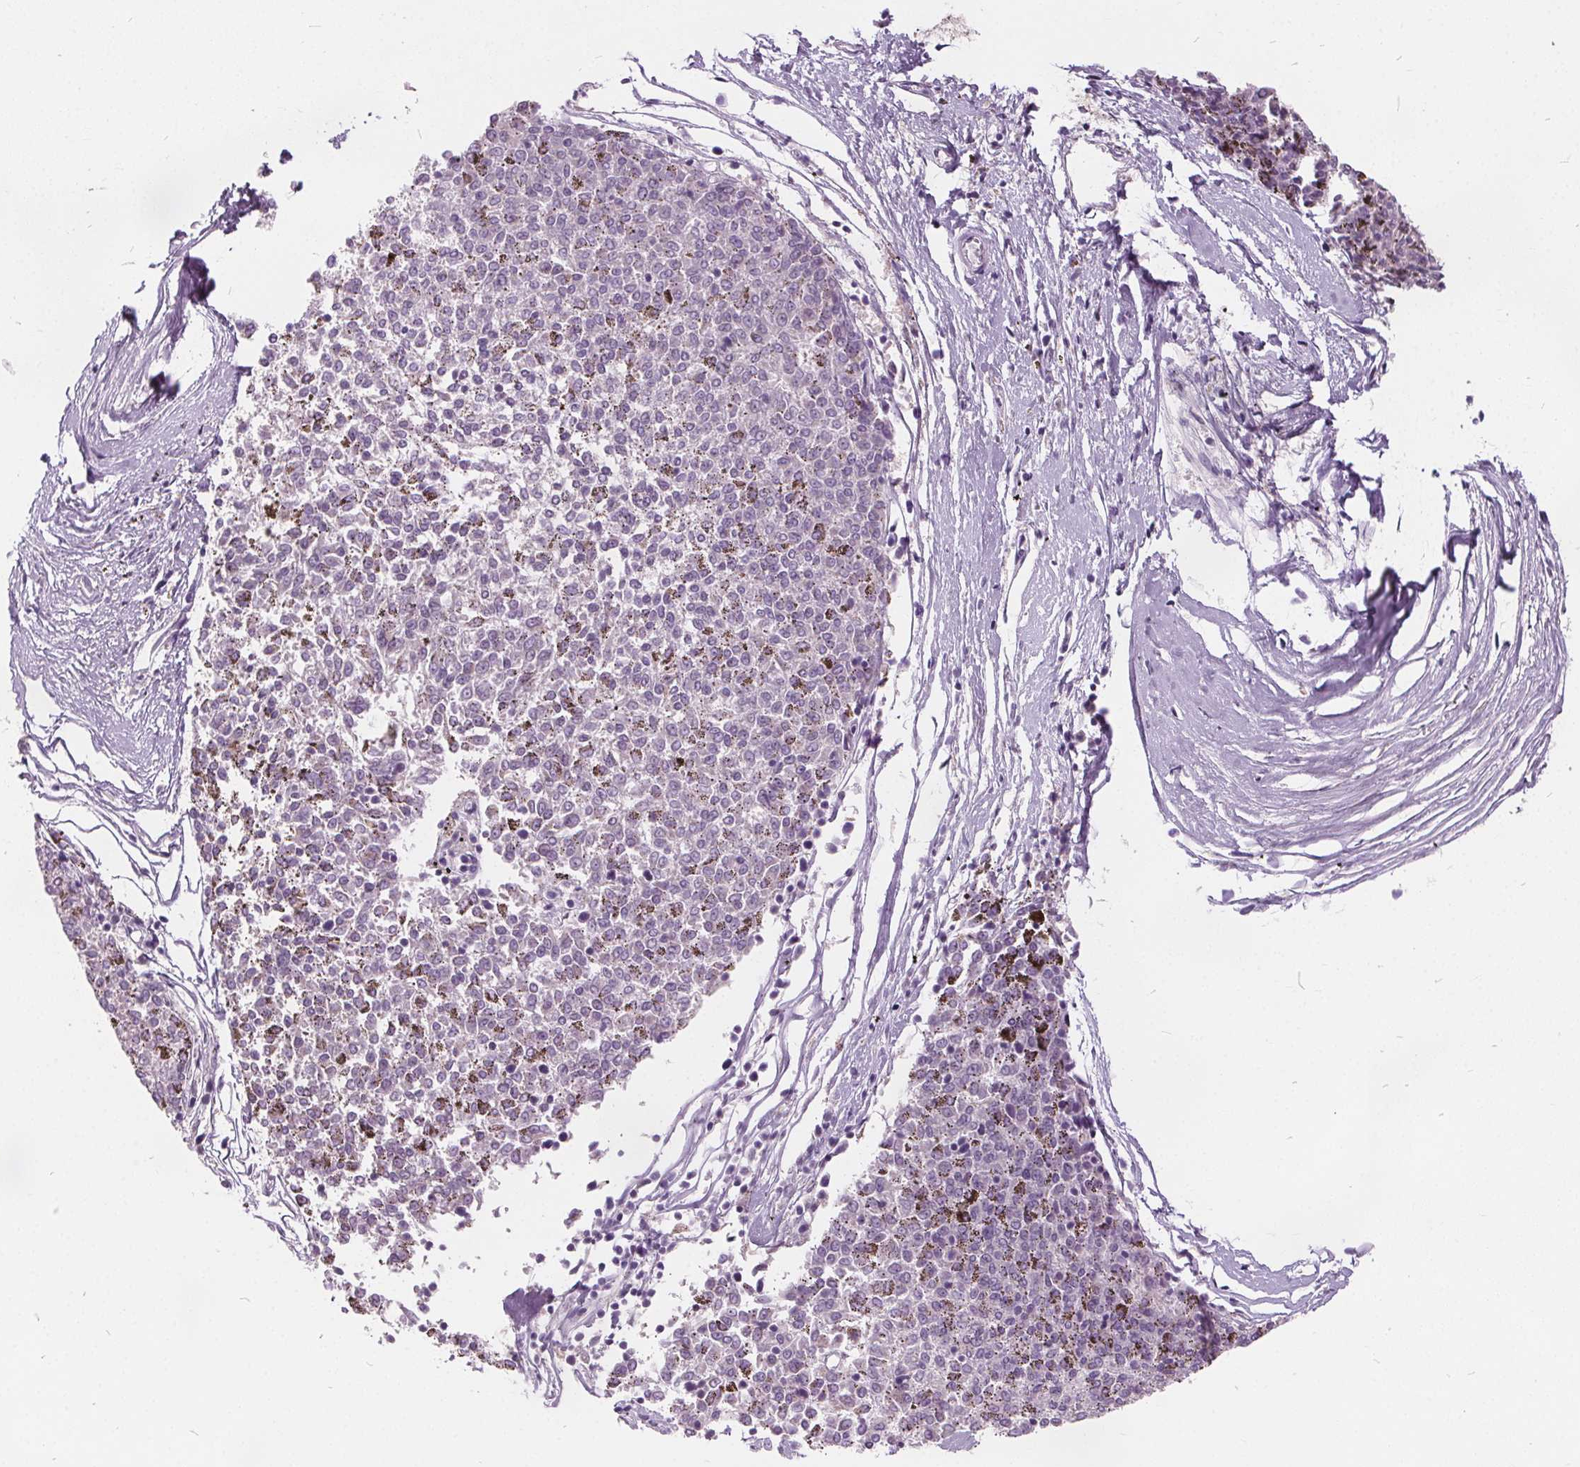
{"staining": {"intensity": "negative", "quantity": "none", "location": "none"}, "tissue": "melanoma", "cell_type": "Tumor cells", "image_type": "cancer", "snomed": [{"axis": "morphology", "description": "Malignant melanoma, NOS"}, {"axis": "topography", "description": "Skin"}], "caption": "A micrograph of human melanoma is negative for staining in tumor cells.", "gene": "ACOX2", "patient": {"sex": "female", "age": 72}}